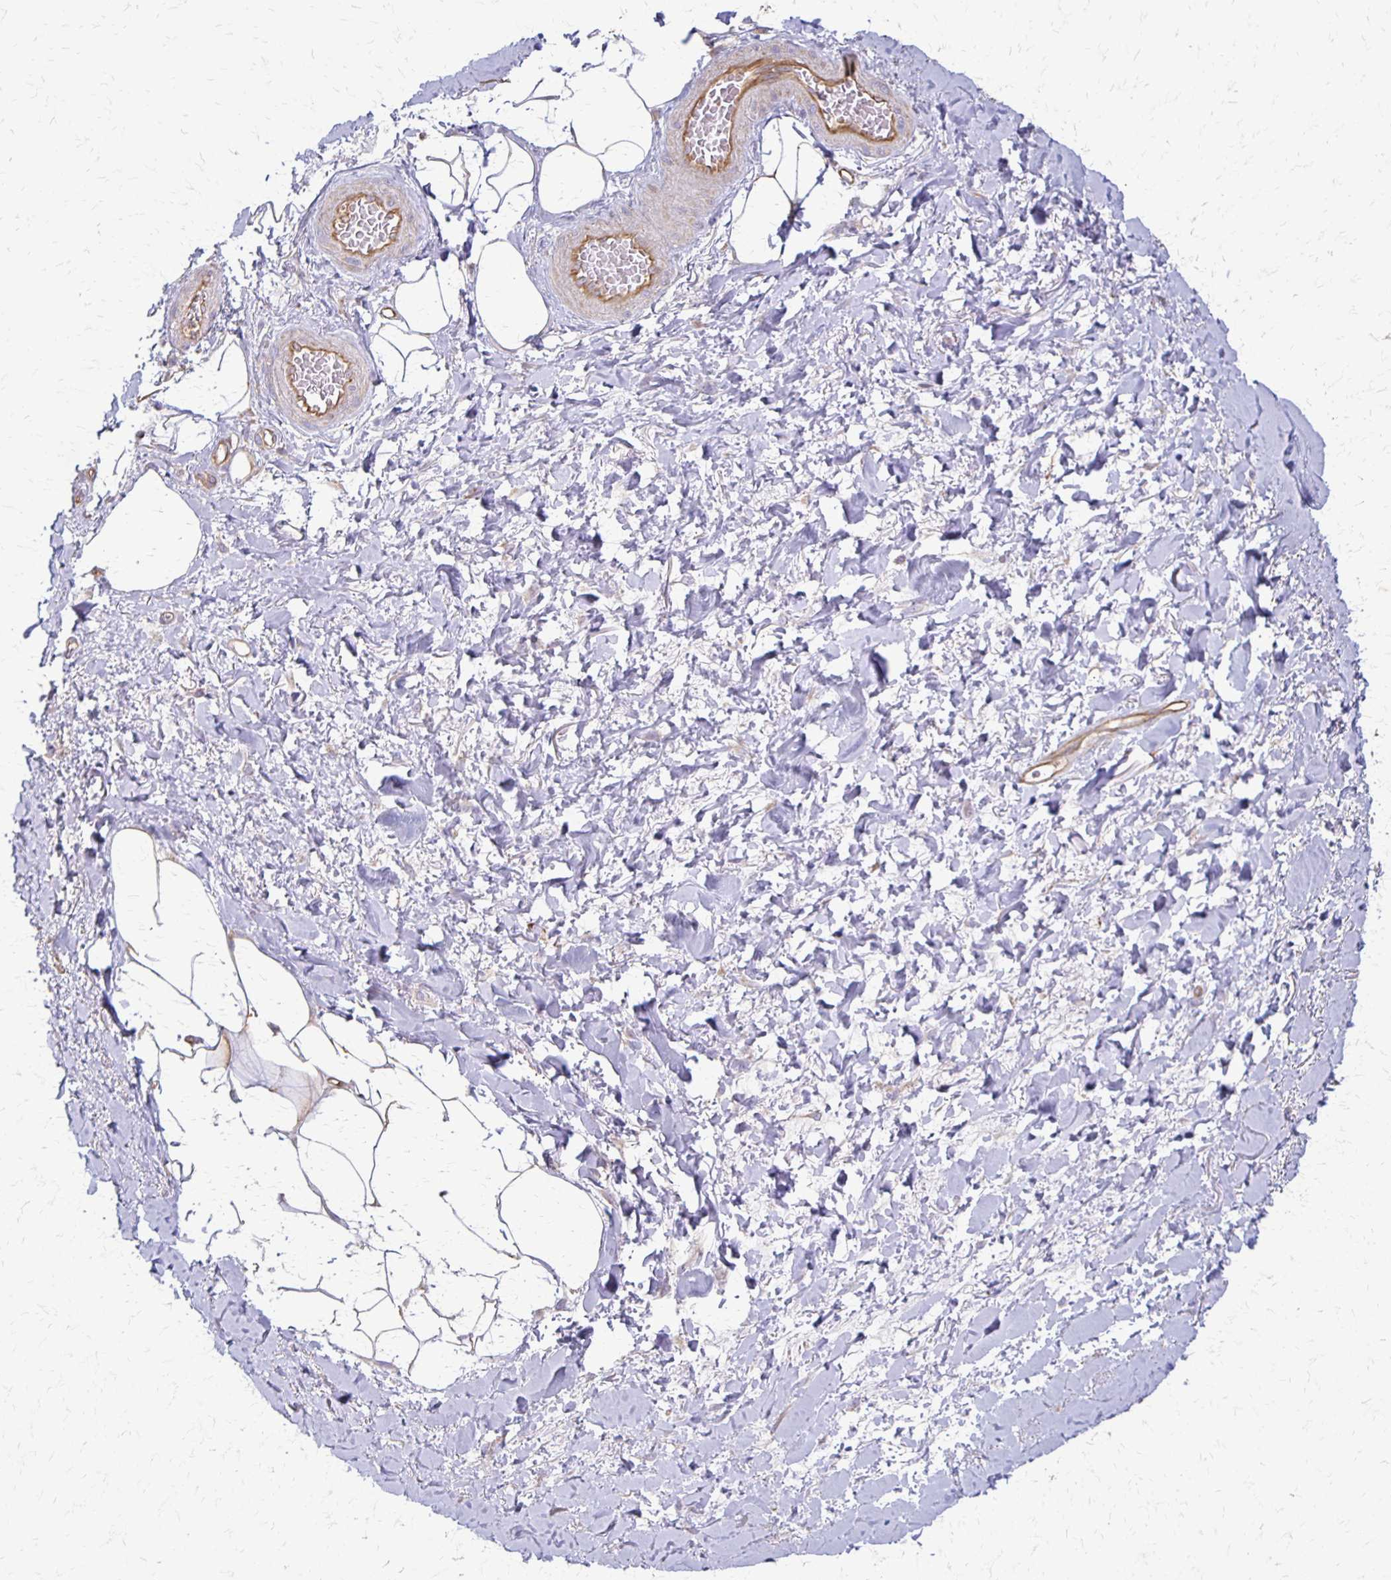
{"staining": {"intensity": "weak", "quantity": "<25%", "location": "cytoplasmic/membranous"}, "tissue": "adipose tissue", "cell_type": "Adipocytes", "image_type": "normal", "snomed": [{"axis": "morphology", "description": "Normal tissue, NOS"}, {"axis": "topography", "description": "Vagina"}, {"axis": "topography", "description": "Peripheral nerve tissue"}], "caption": "DAB (3,3'-diaminobenzidine) immunohistochemical staining of benign adipose tissue exhibits no significant positivity in adipocytes.", "gene": "EIF4EBP2", "patient": {"sex": "female", "age": 71}}